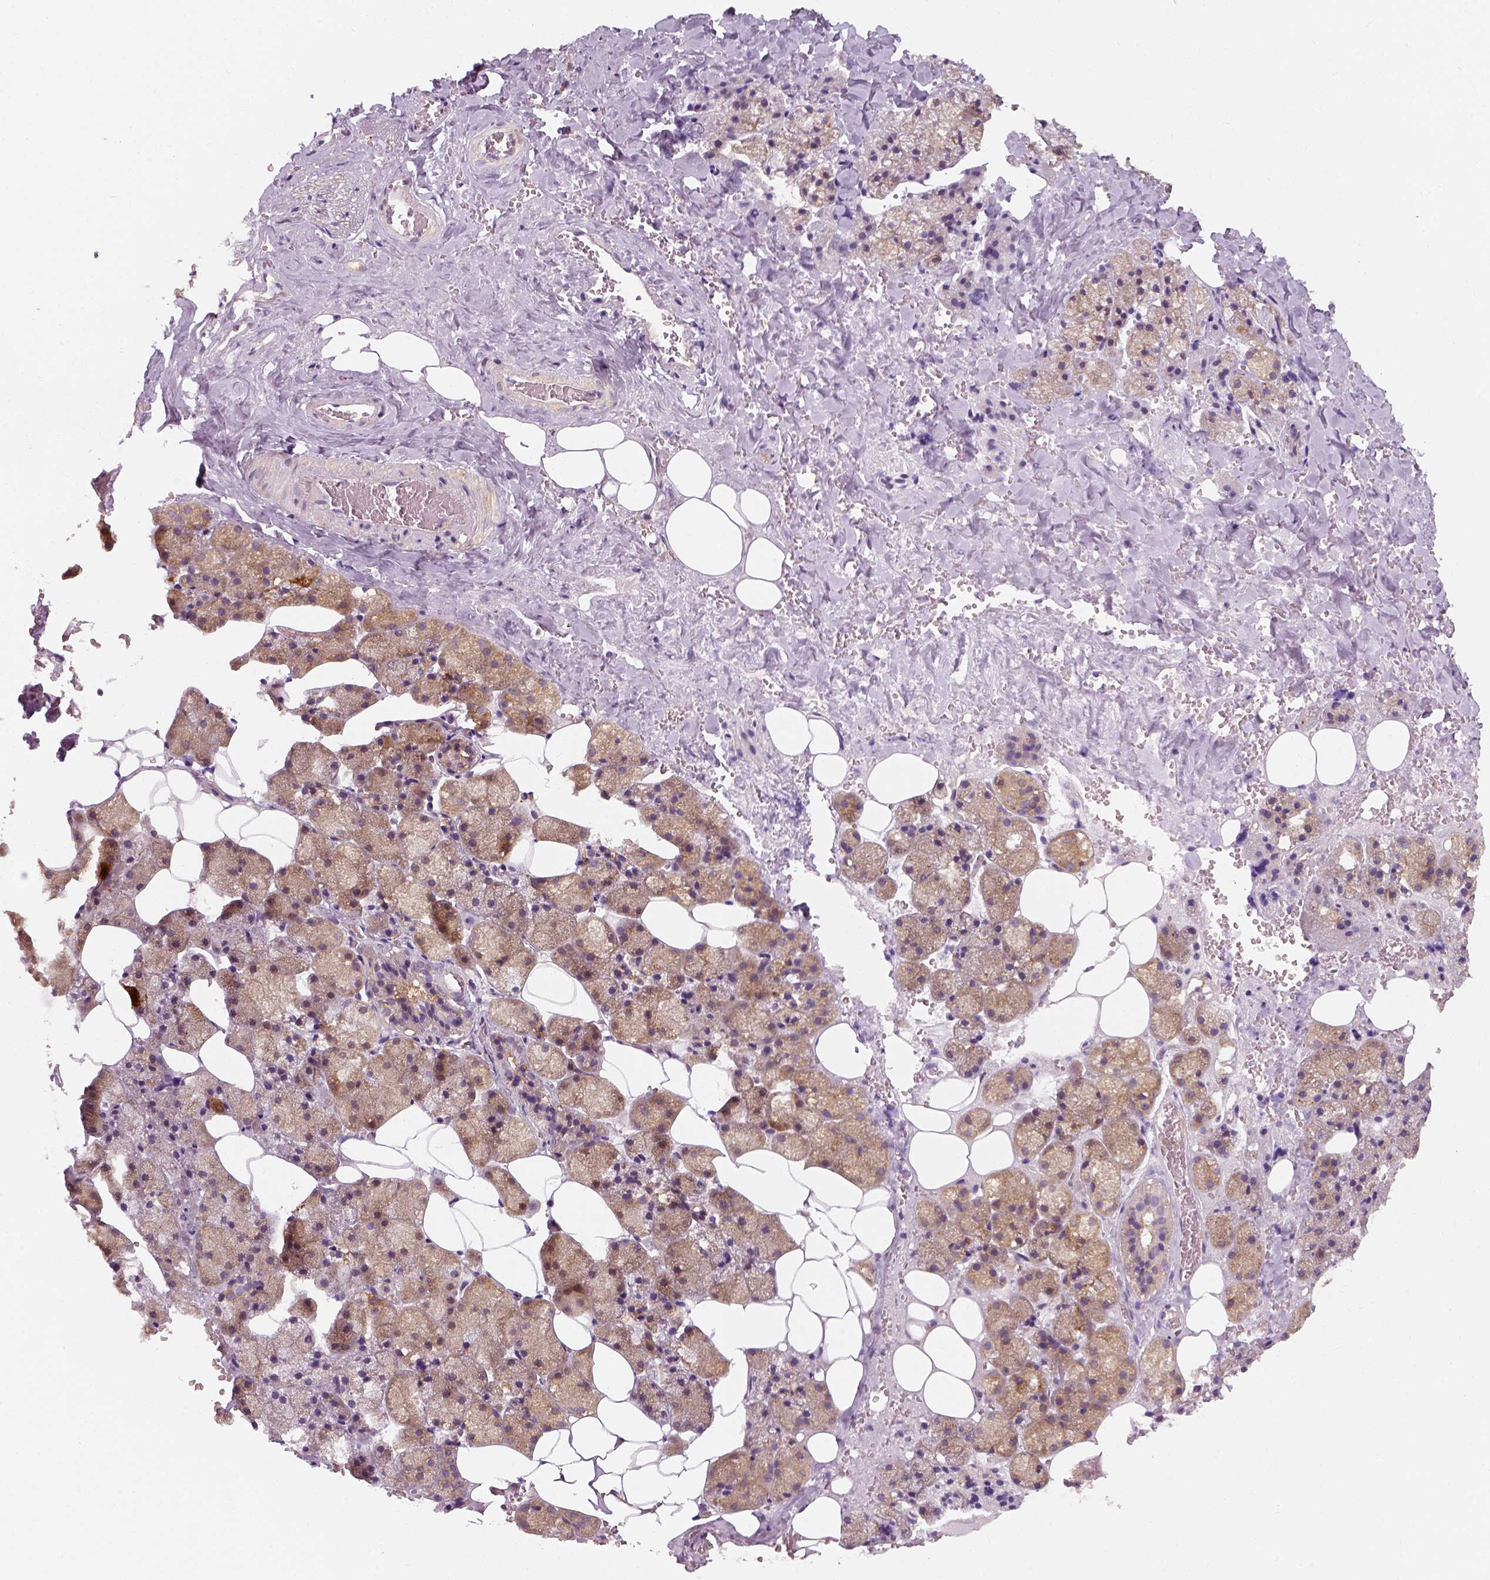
{"staining": {"intensity": "moderate", "quantity": "25%-75%", "location": "cytoplasmic/membranous,nuclear"}, "tissue": "salivary gland", "cell_type": "Glandular cells", "image_type": "normal", "snomed": [{"axis": "morphology", "description": "Normal tissue, NOS"}, {"axis": "topography", "description": "Salivary gland"}], "caption": "Immunohistochemical staining of normal human salivary gland displays moderate cytoplasmic/membranous,nuclear protein expression in approximately 25%-75% of glandular cells. The staining was performed using DAB (3,3'-diaminobenzidine), with brown indicating positive protein expression. Nuclei are stained blue with hematoxylin.", "gene": "SQSTM1", "patient": {"sex": "male", "age": 38}}